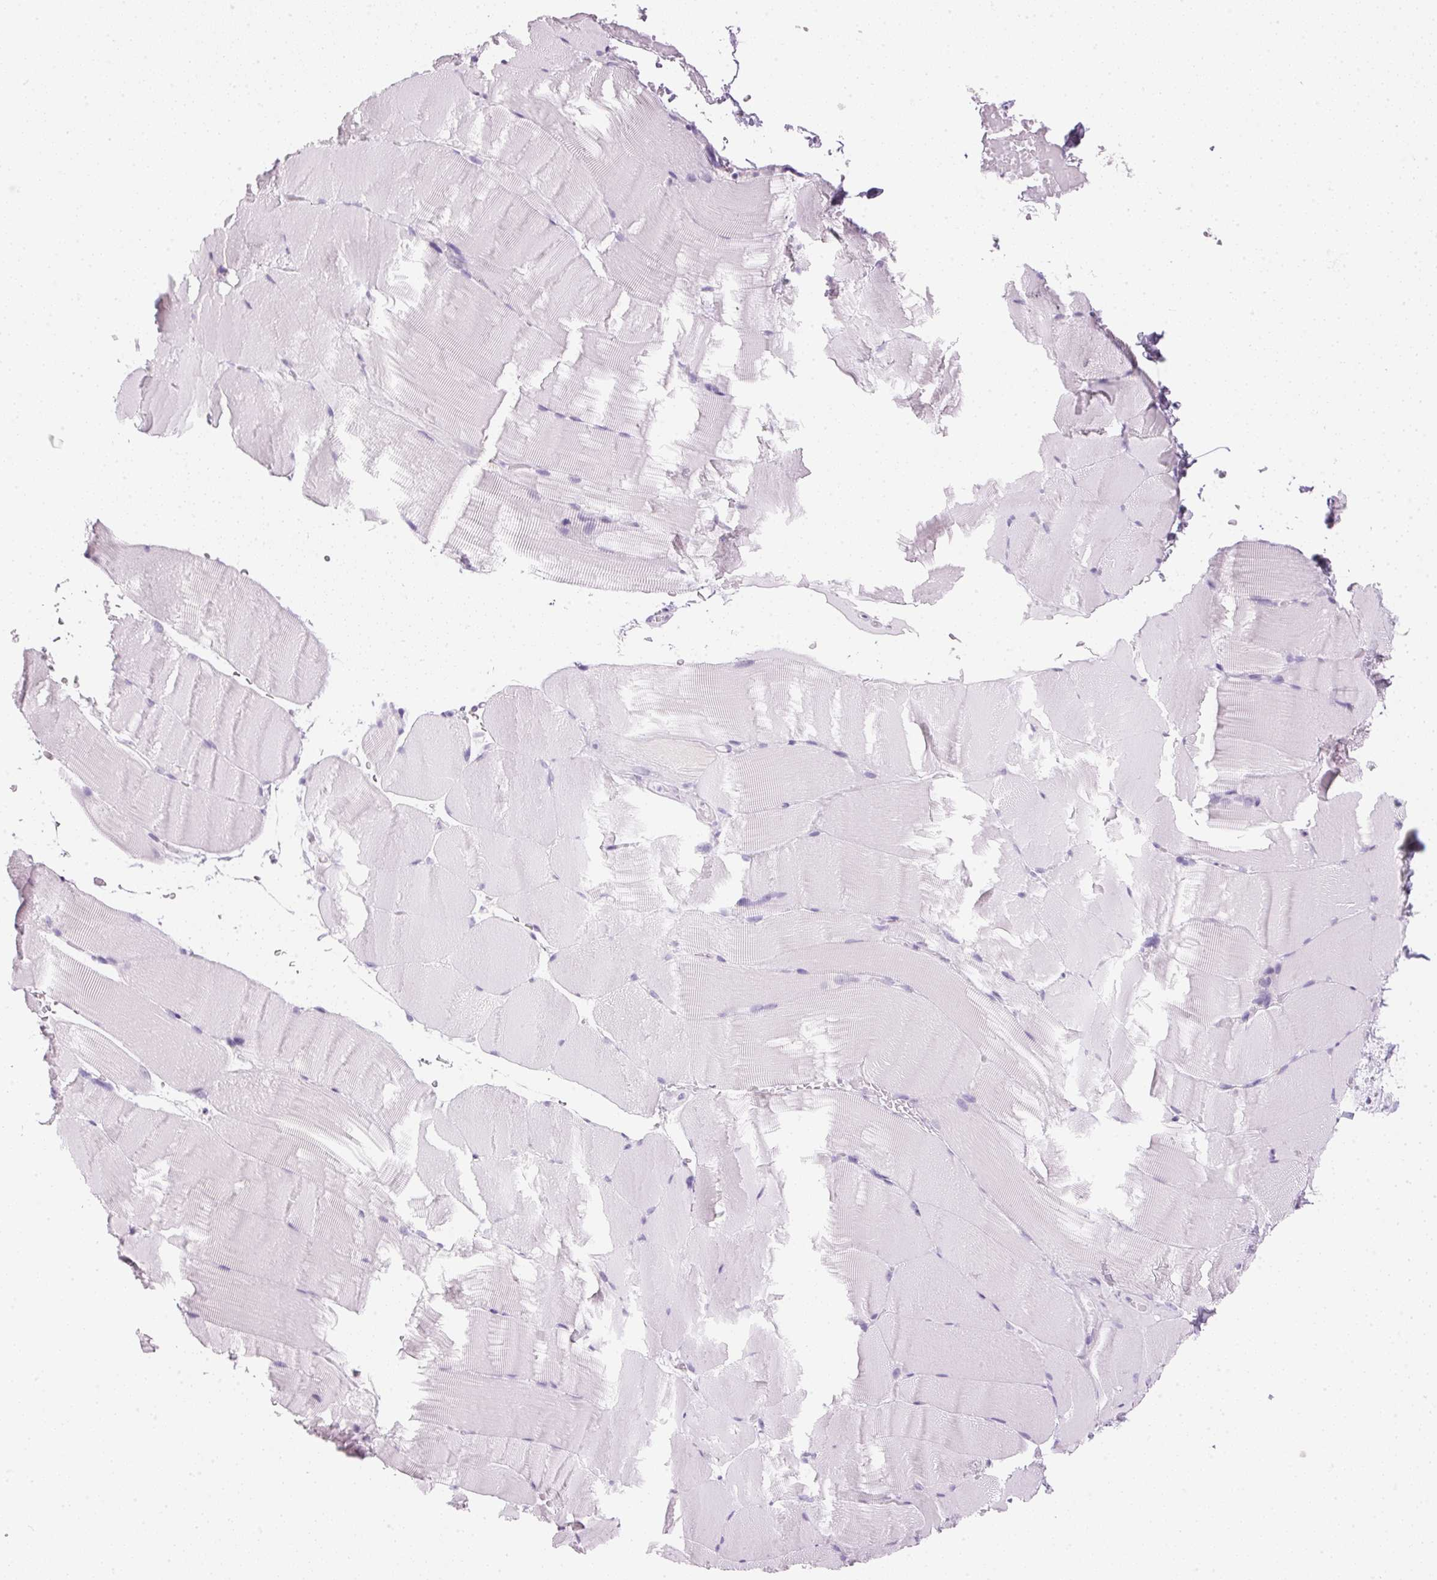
{"staining": {"intensity": "negative", "quantity": "none", "location": "none"}, "tissue": "skeletal muscle", "cell_type": "Myocytes", "image_type": "normal", "snomed": [{"axis": "morphology", "description": "Normal tissue, NOS"}, {"axis": "topography", "description": "Skeletal muscle"}], "caption": "Immunohistochemistry (IHC) micrograph of normal skeletal muscle: human skeletal muscle stained with DAB (3,3'-diaminobenzidine) displays no significant protein expression in myocytes. (DAB IHC visualized using brightfield microscopy, high magnification).", "gene": "IGFBP1", "patient": {"sex": "female", "age": 37}}